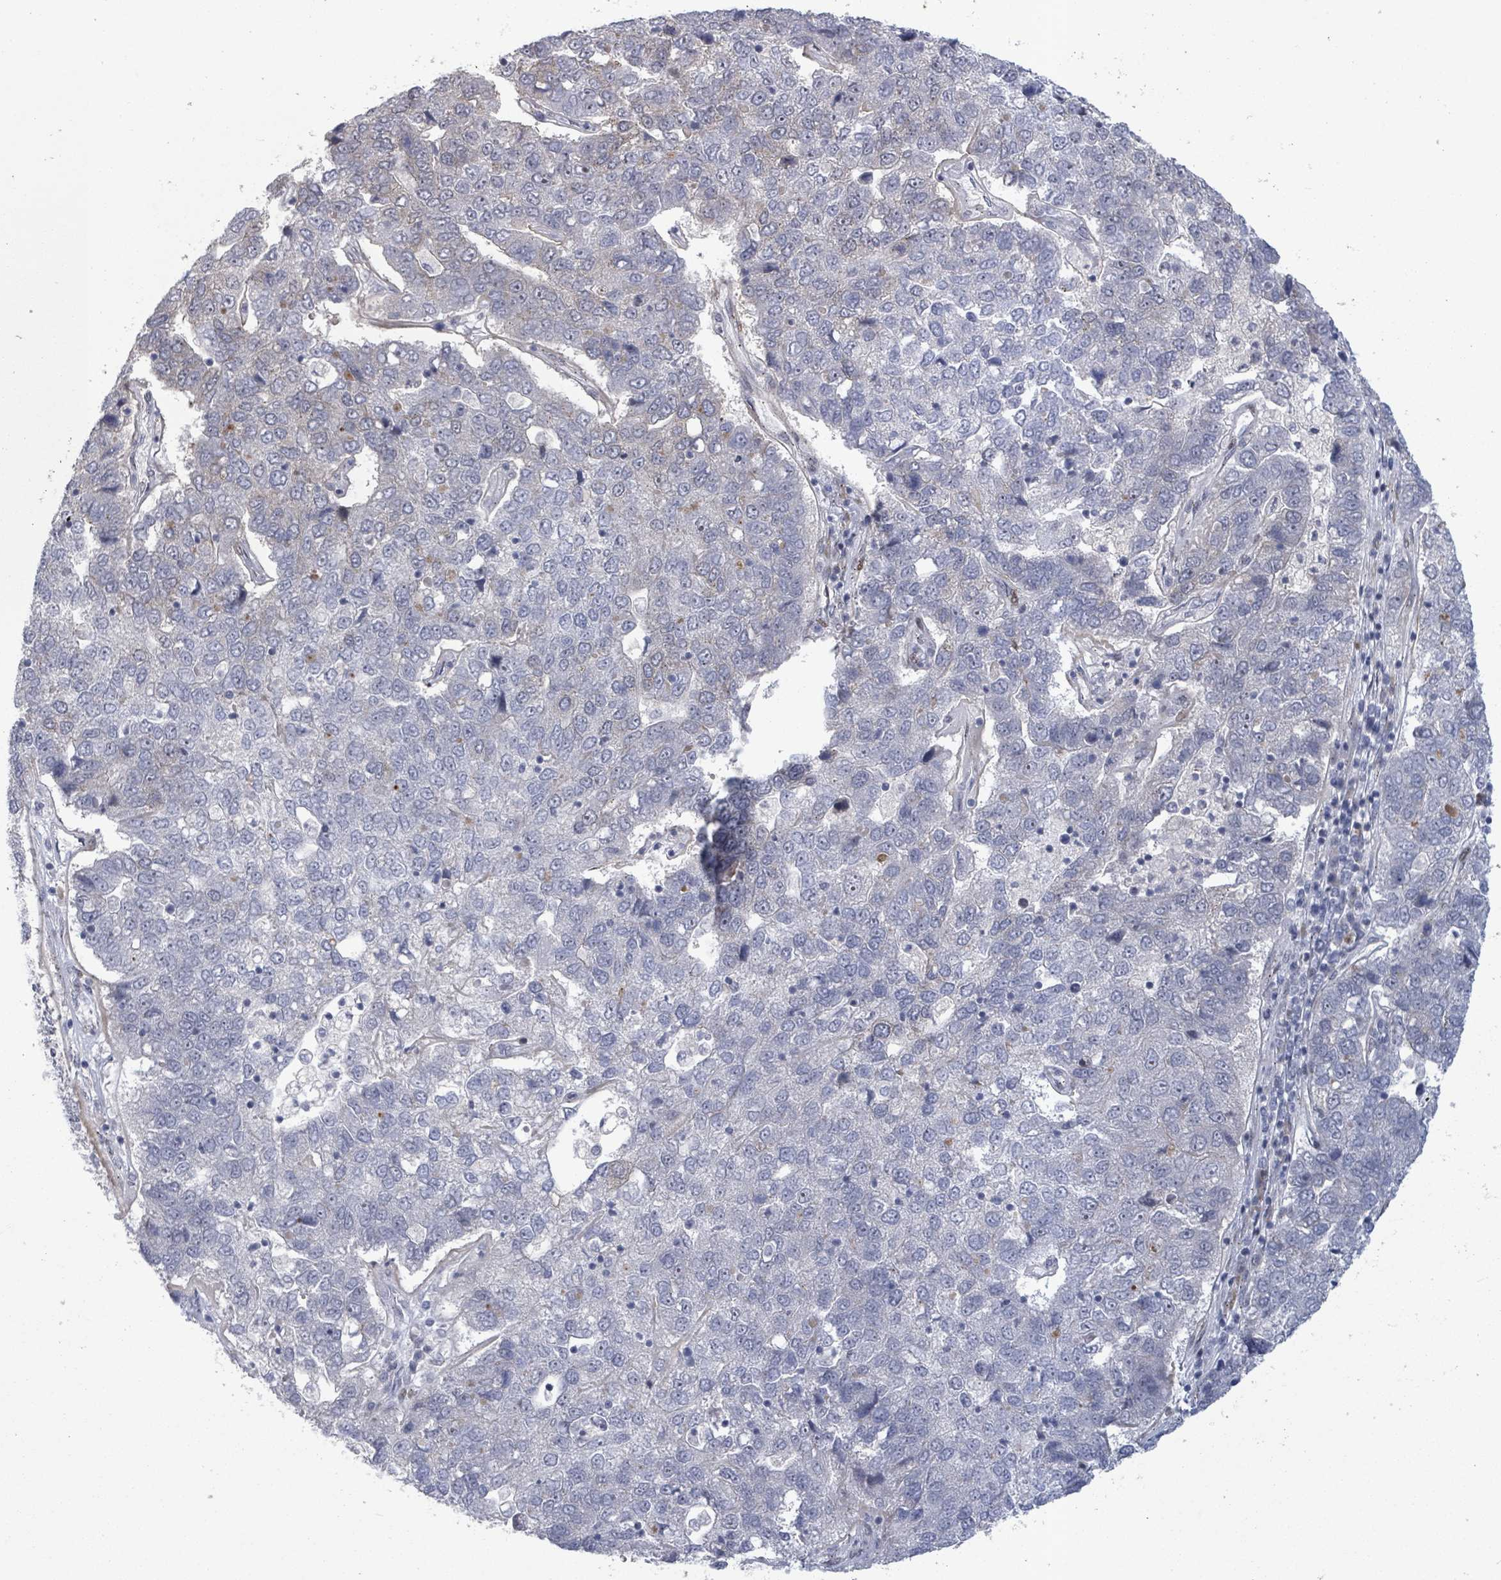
{"staining": {"intensity": "negative", "quantity": "none", "location": "none"}, "tissue": "pancreatic cancer", "cell_type": "Tumor cells", "image_type": "cancer", "snomed": [{"axis": "morphology", "description": "Adenocarcinoma, NOS"}, {"axis": "topography", "description": "Pancreas"}], "caption": "Immunohistochemistry (IHC) histopathology image of neoplastic tissue: human pancreatic cancer (adenocarcinoma) stained with DAB demonstrates no significant protein positivity in tumor cells.", "gene": "TUSC1", "patient": {"sex": "female", "age": 61}}